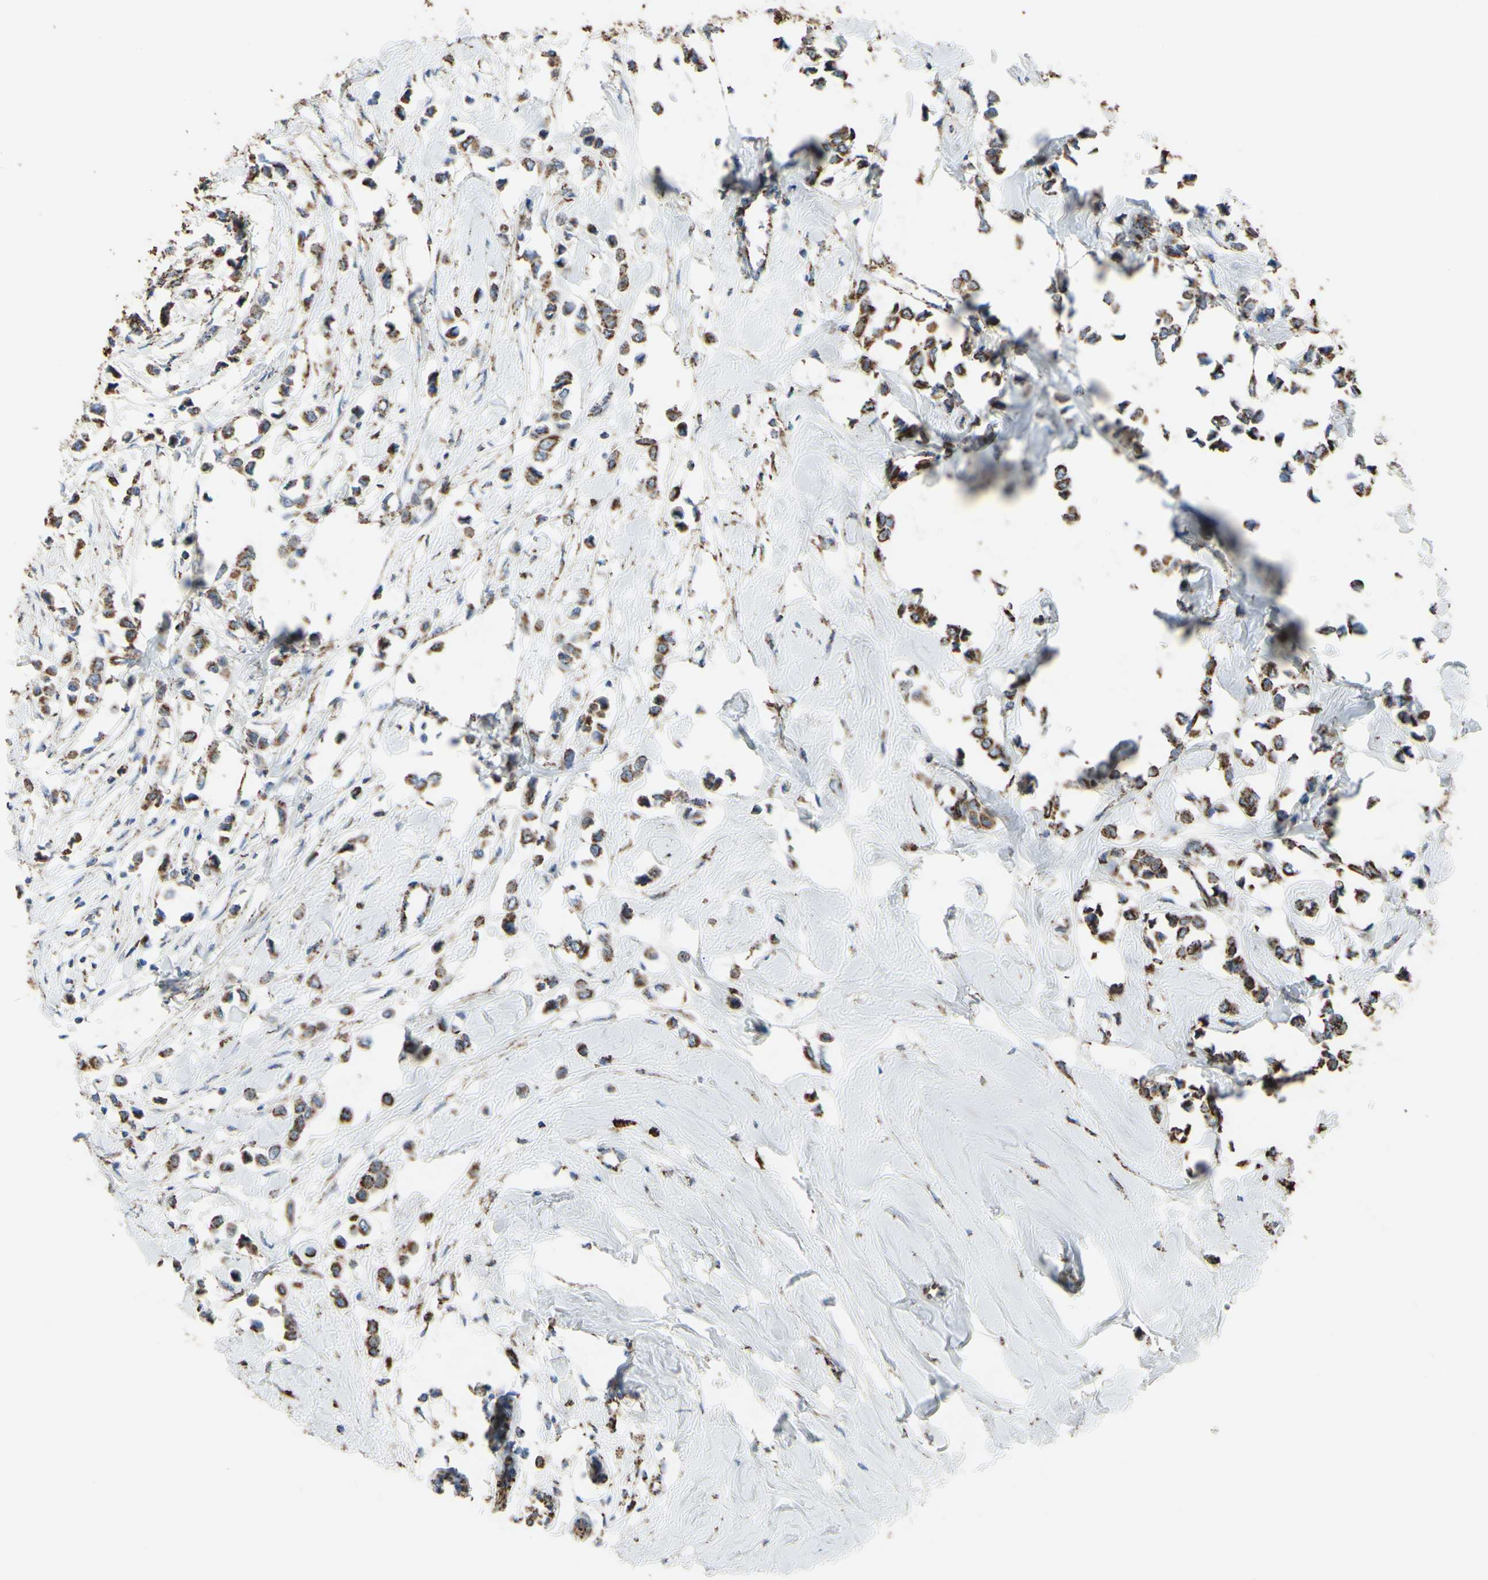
{"staining": {"intensity": "moderate", "quantity": ">75%", "location": "cytoplasmic/membranous"}, "tissue": "breast cancer", "cell_type": "Tumor cells", "image_type": "cancer", "snomed": [{"axis": "morphology", "description": "Lobular carcinoma"}, {"axis": "topography", "description": "Breast"}], "caption": "The immunohistochemical stain labels moderate cytoplasmic/membranous expression in tumor cells of breast lobular carcinoma tissue.", "gene": "CMKLR2", "patient": {"sex": "female", "age": 51}}